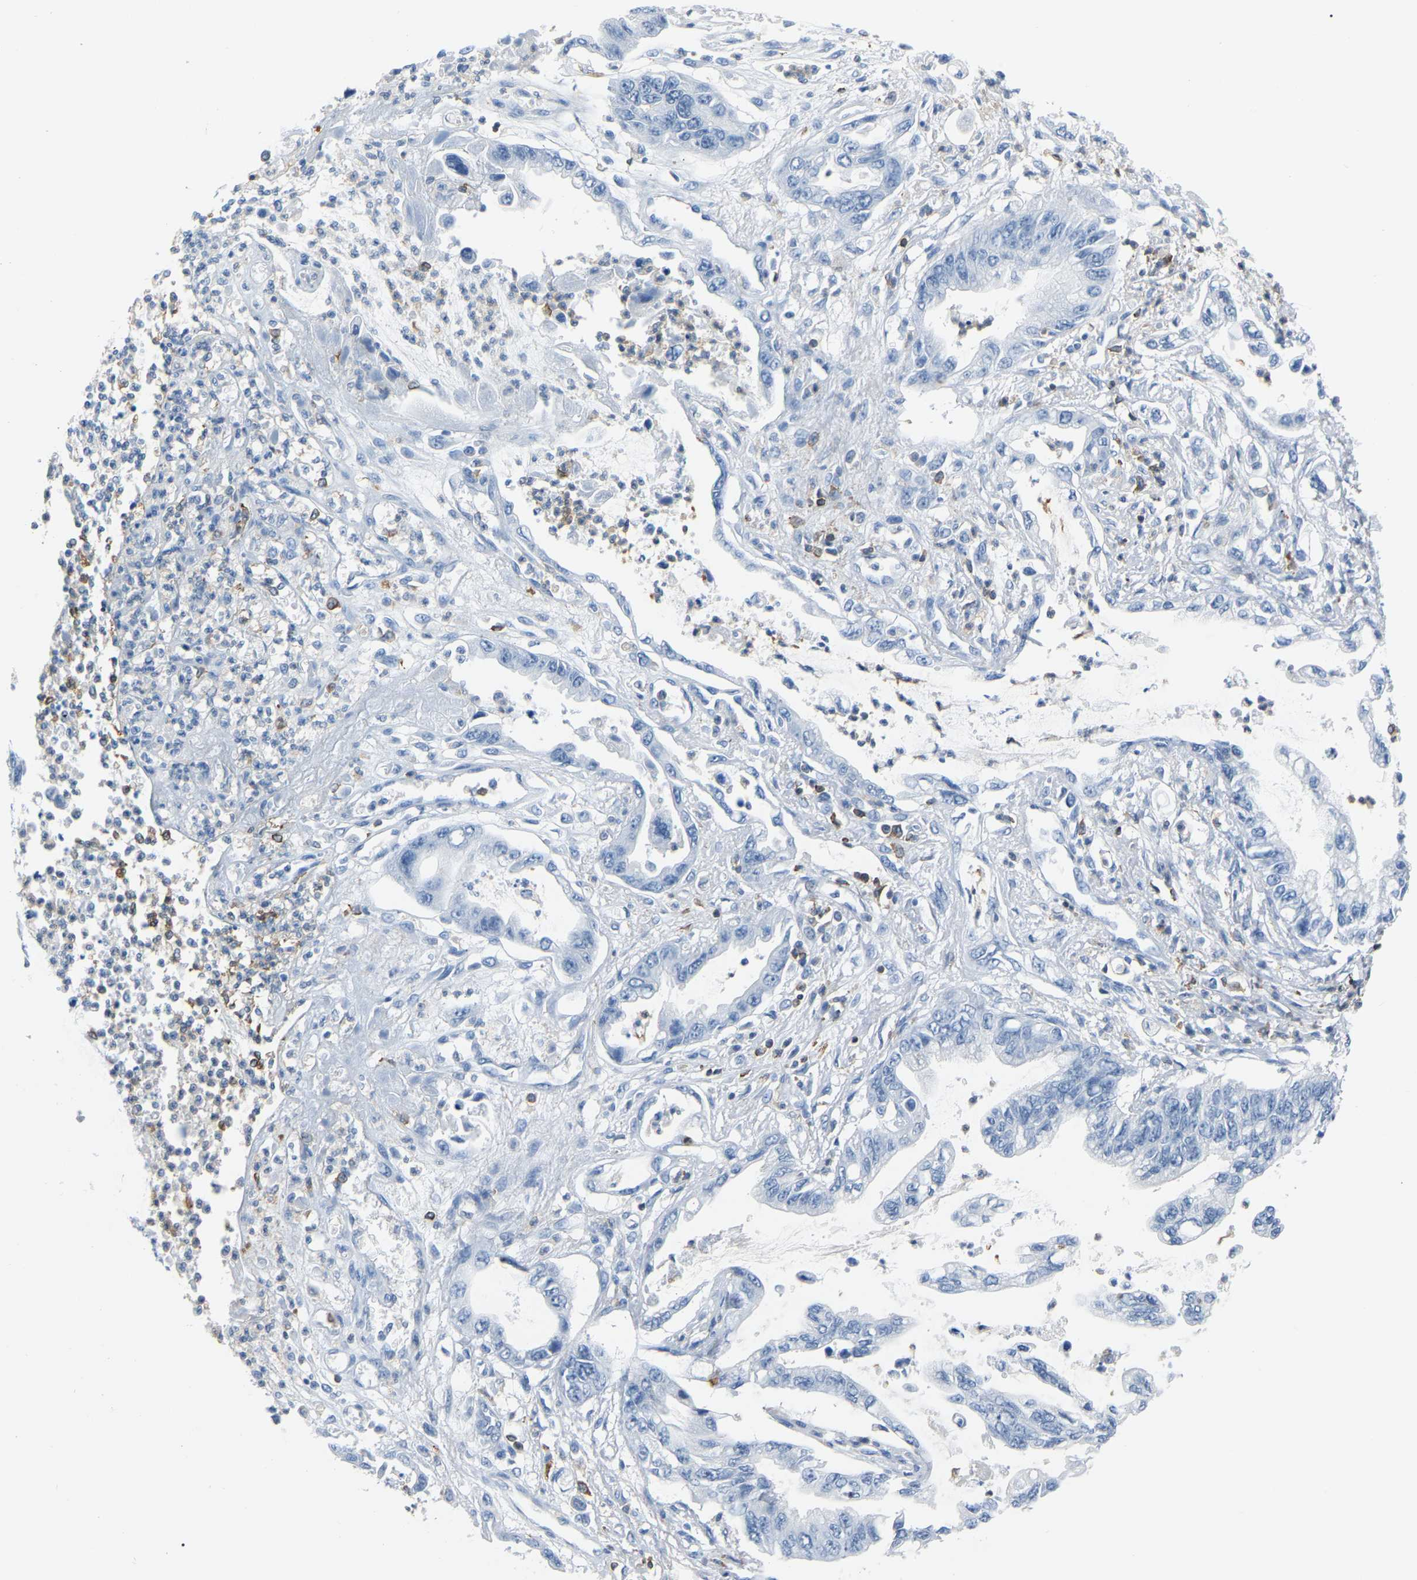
{"staining": {"intensity": "negative", "quantity": "none", "location": "none"}, "tissue": "pancreatic cancer", "cell_type": "Tumor cells", "image_type": "cancer", "snomed": [{"axis": "morphology", "description": "Adenocarcinoma, NOS"}, {"axis": "topography", "description": "Pancreas"}], "caption": "DAB (3,3'-diaminobenzidine) immunohistochemical staining of human adenocarcinoma (pancreatic) reveals no significant positivity in tumor cells.", "gene": "ARHGAP45", "patient": {"sex": "male", "age": 56}}